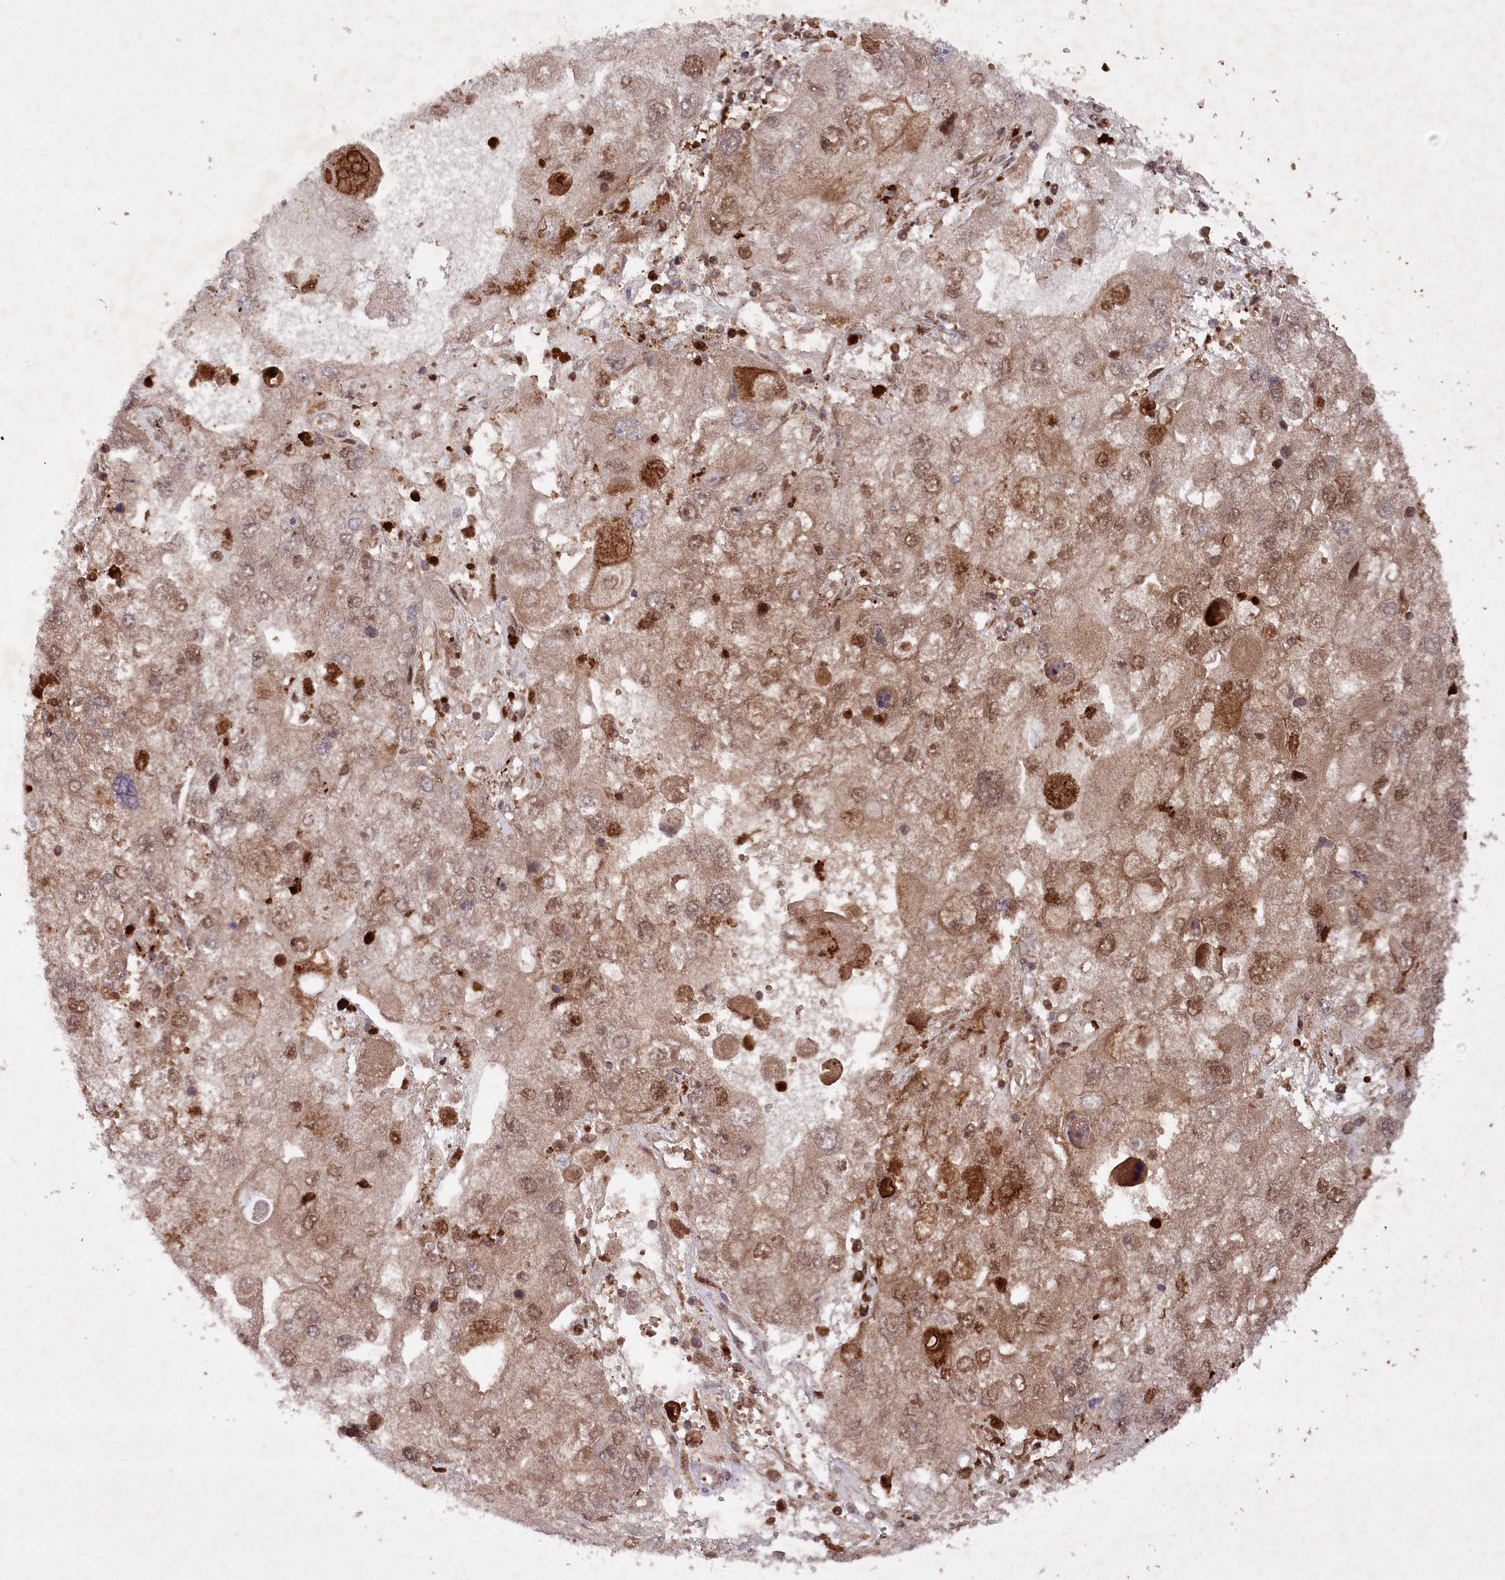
{"staining": {"intensity": "strong", "quantity": "25%-75%", "location": "cytoplasmic/membranous"}, "tissue": "endometrial cancer", "cell_type": "Tumor cells", "image_type": "cancer", "snomed": [{"axis": "morphology", "description": "Adenocarcinoma, NOS"}, {"axis": "topography", "description": "Endometrium"}], "caption": "Immunohistochemistry micrograph of neoplastic tissue: human endometrial adenocarcinoma stained using immunohistochemistry shows high levels of strong protein expression localized specifically in the cytoplasmic/membranous of tumor cells, appearing as a cytoplasmic/membranous brown color.", "gene": "LSG1", "patient": {"sex": "female", "age": 49}}